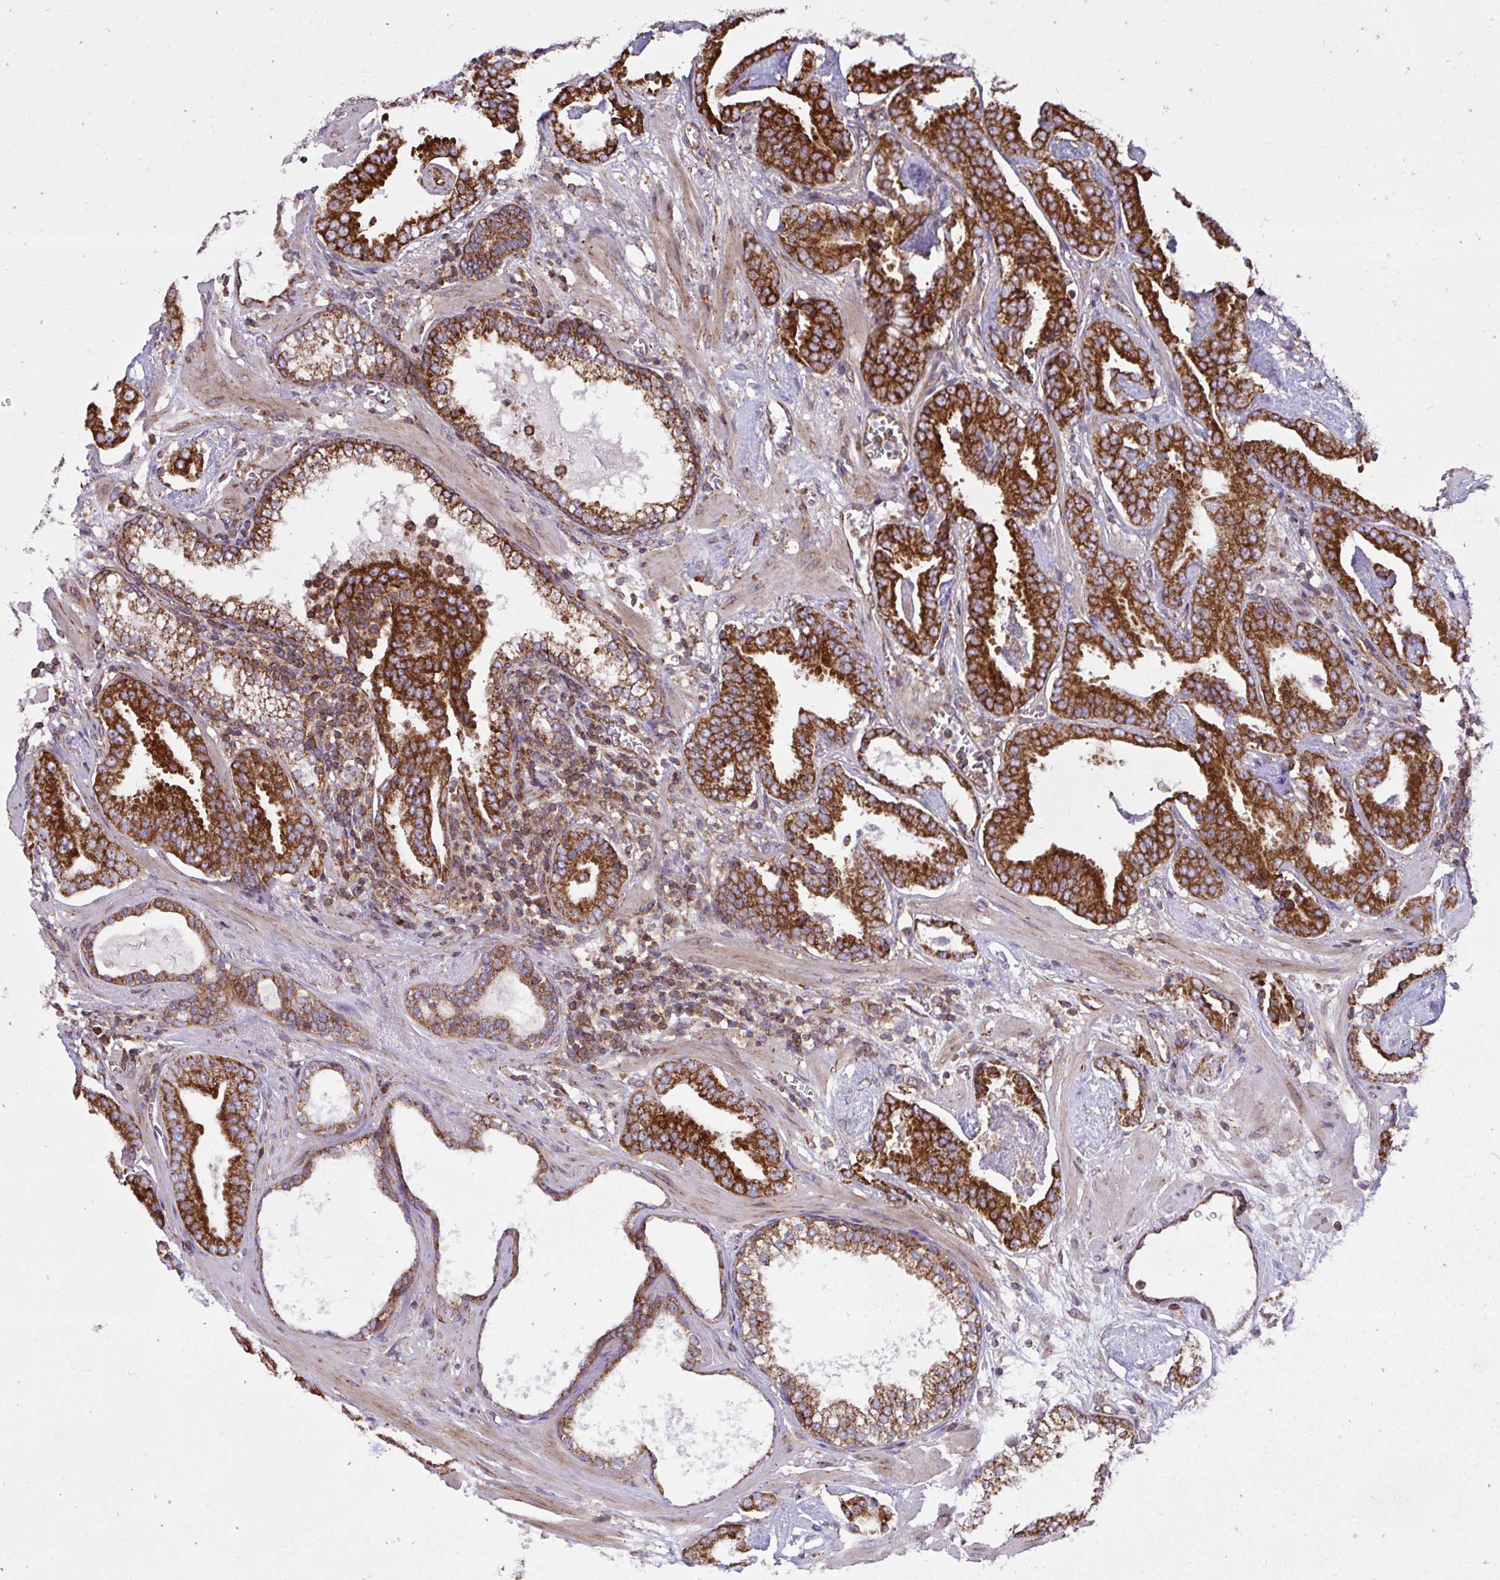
{"staining": {"intensity": "strong", "quantity": ">75%", "location": "cytoplasmic/membranous"}, "tissue": "prostate cancer", "cell_type": "Tumor cells", "image_type": "cancer", "snomed": [{"axis": "morphology", "description": "Adenocarcinoma, Low grade"}, {"axis": "topography", "description": "Prostate"}], "caption": "Tumor cells display high levels of strong cytoplasmic/membranous expression in approximately >75% of cells in adenocarcinoma (low-grade) (prostate). Immunohistochemistry stains the protein in brown and the nuclei are stained blue.", "gene": "NMNAT3", "patient": {"sex": "male", "age": 62}}